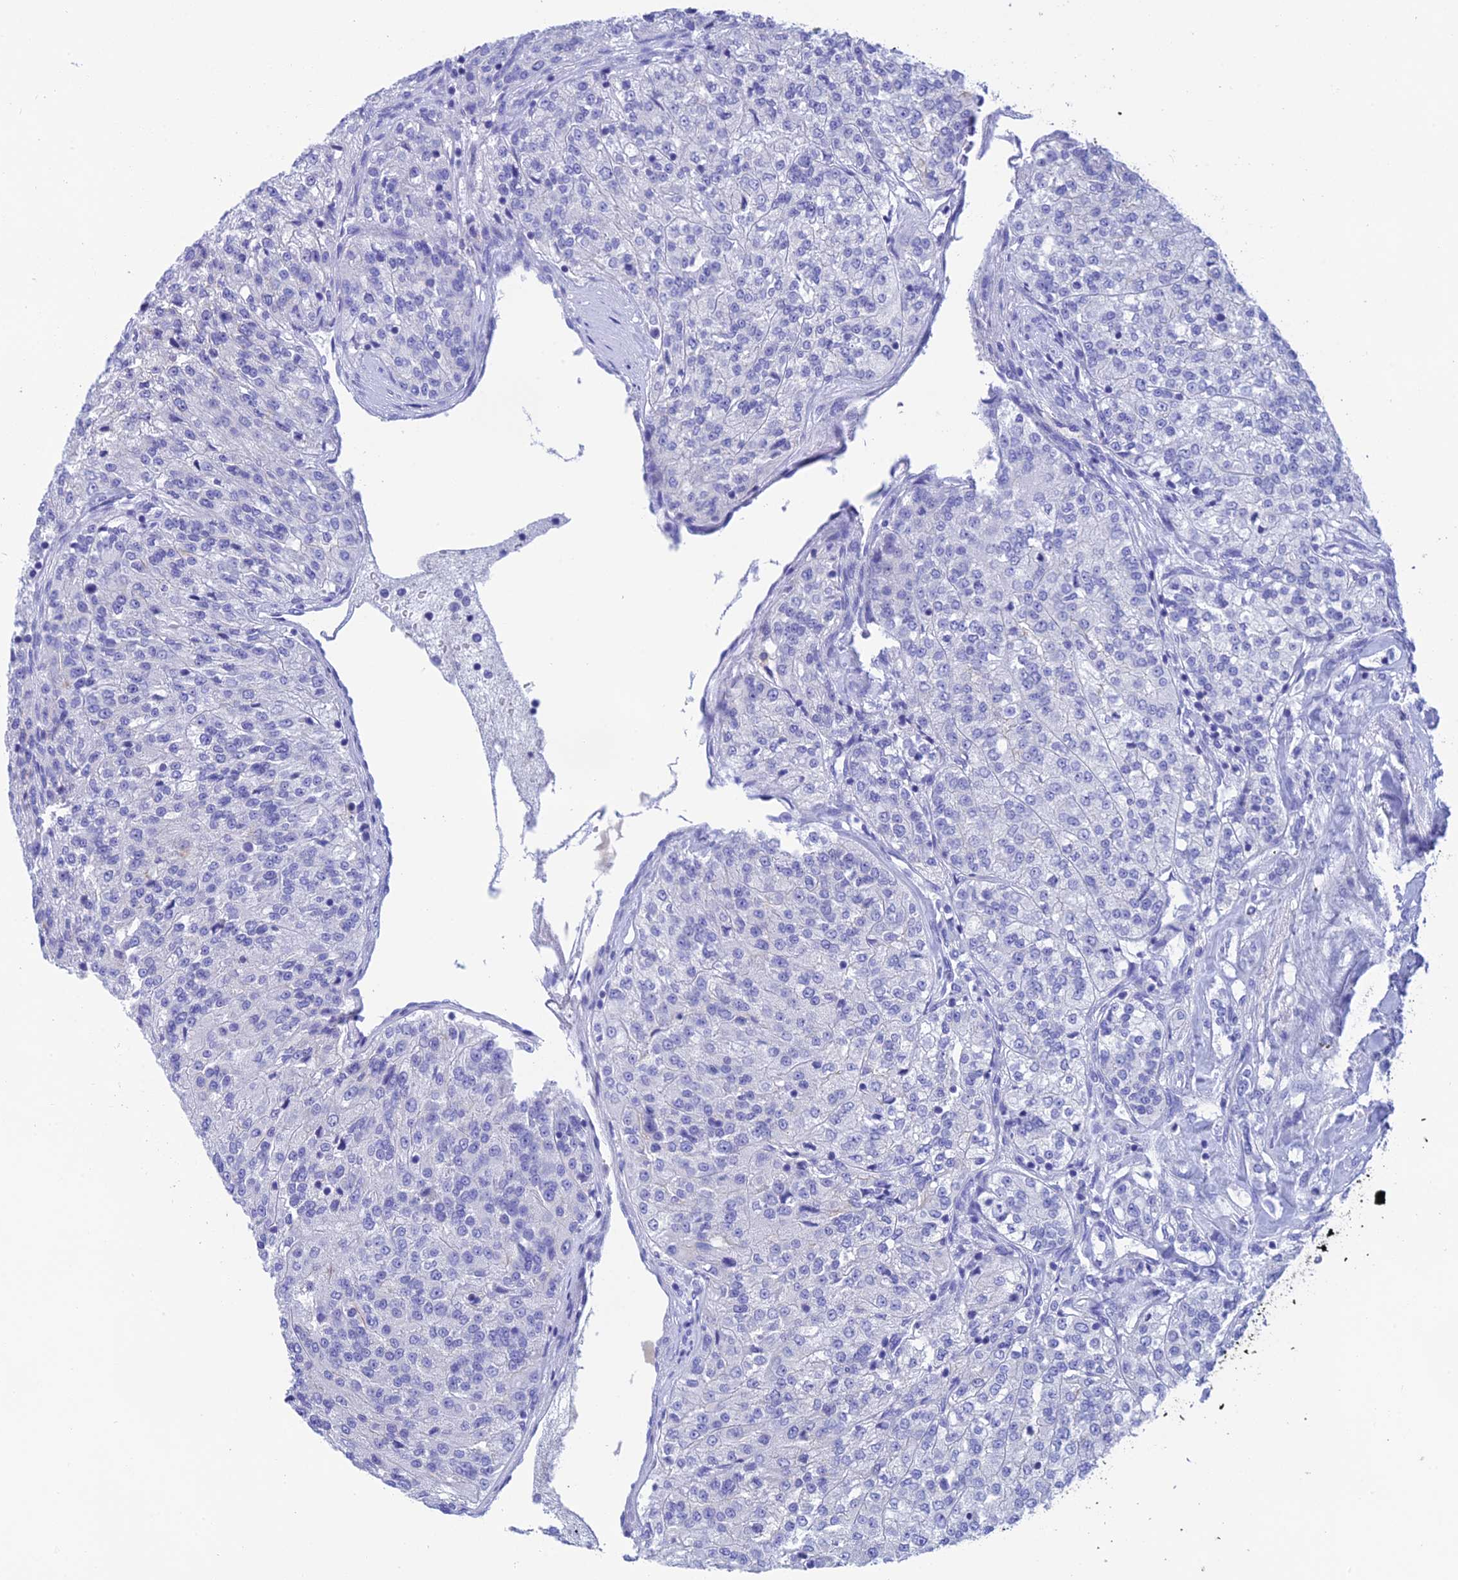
{"staining": {"intensity": "negative", "quantity": "none", "location": "none"}, "tissue": "renal cancer", "cell_type": "Tumor cells", "image_type": "cancer", "snomed": [{"axis": "morphology", "description": "Adenocarcinoma, NOS"}, {"axis": "topography", "description": "Kidney"}], "caption": "A histopathology image of human renal adenocarcinoma is negative for staining in tumor cells.", "gene": "KDELR3", "patient": {"sex": "female", "age": 63}}